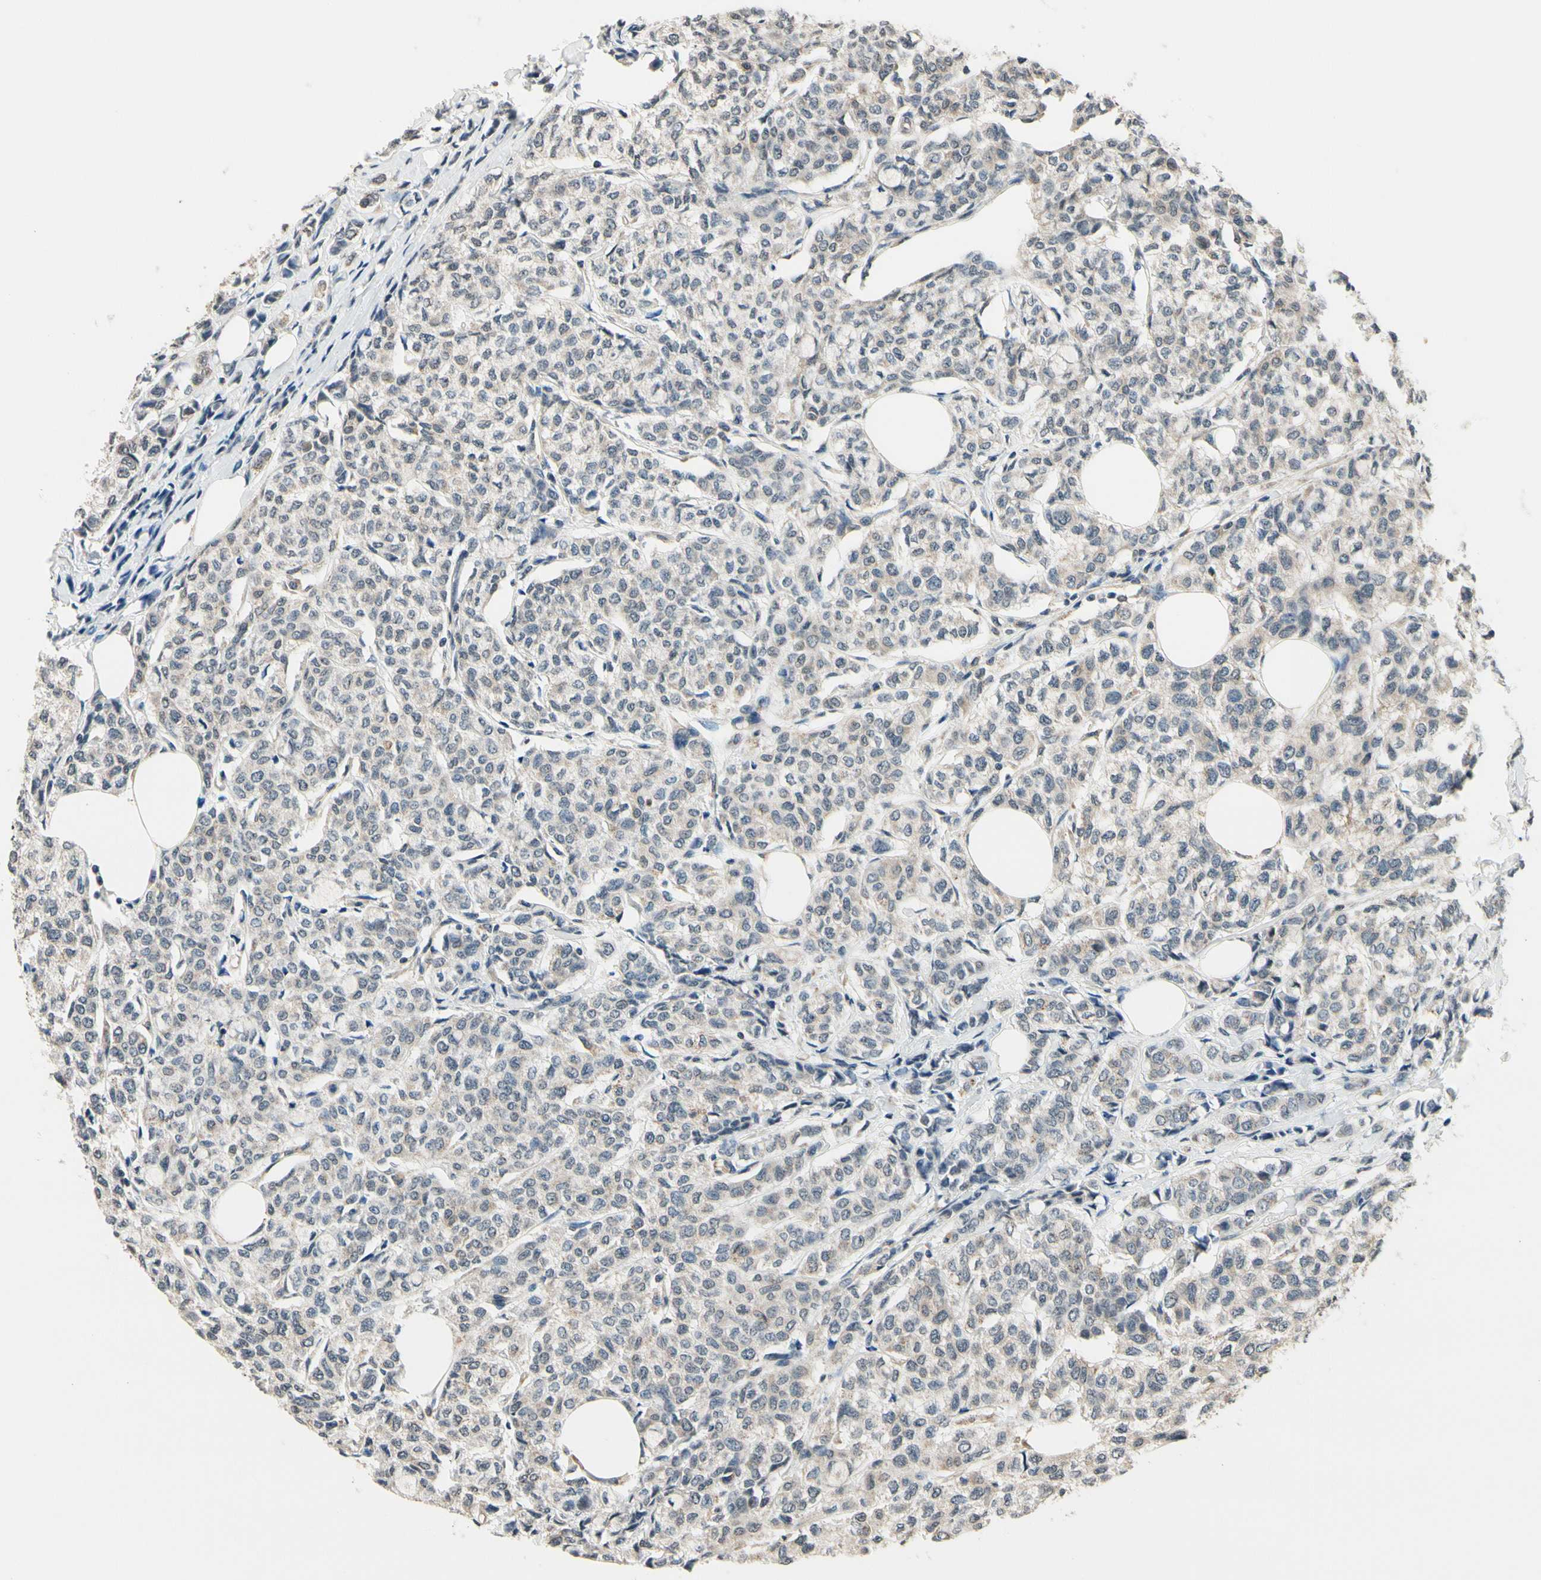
{"staining": {"intensity": "weak", "quantity": ">75%", "location": "cytoplasmic/membranous"}, "tissue": "breast cancer", "cell_type": "Tumor cells", "image_type": "cancer", "snomed": [{"axis": "morphology", "description": "Lobular carcinoma"}, {"axis": "topography", "description": "Breast"}], "caption": "This photomicrograph exhibits immunohistochemistry staining of breast cancer, with low weak cytoplasmic/membranous staining in approximately >75% of tumor cells.", "gene": "GCLC", "patient": {"sex": "female", "age": 60}}